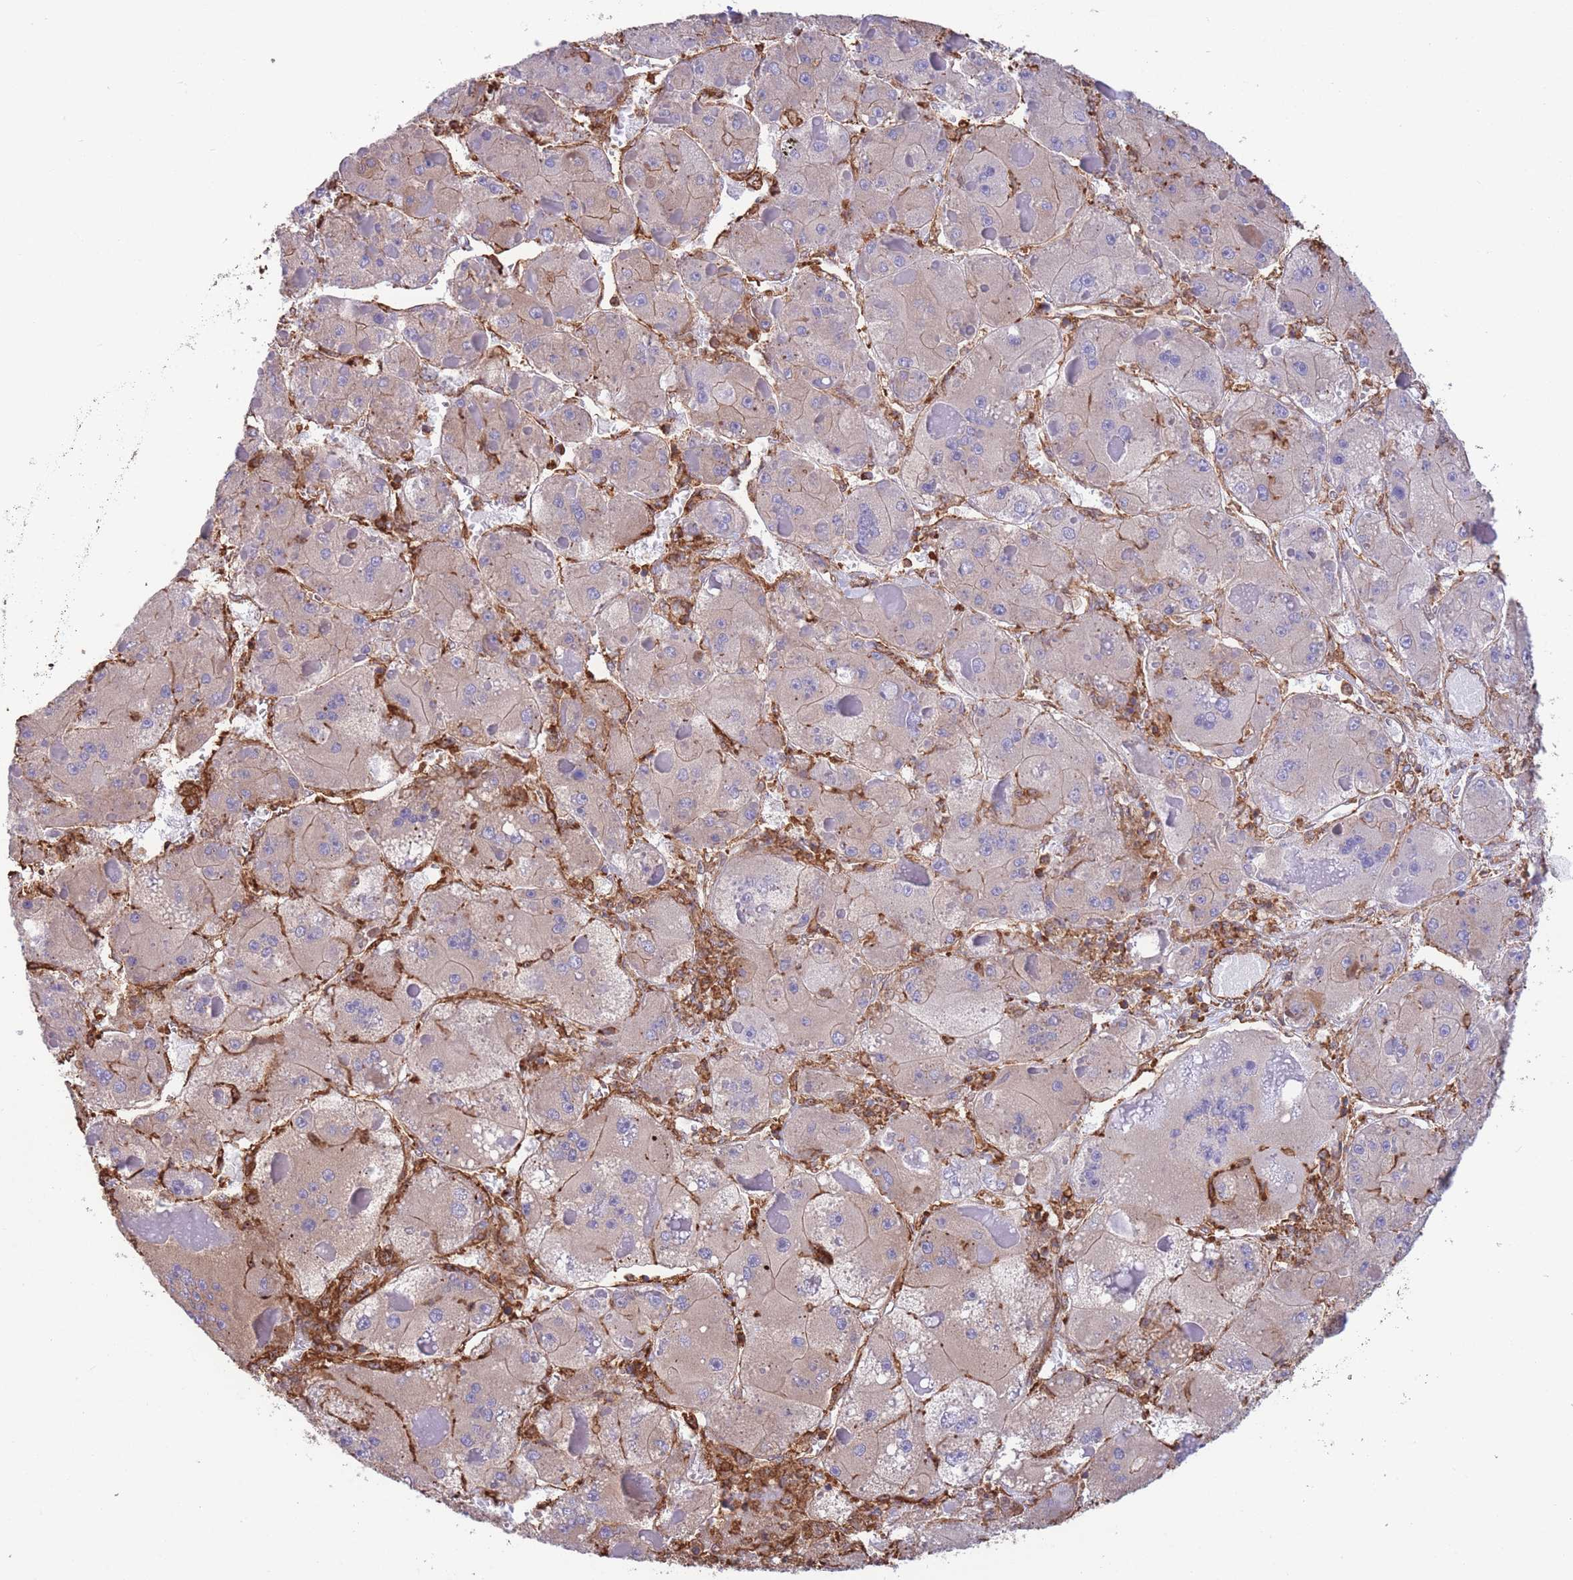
{"staining": {"intensity": "weak", "quantity": "25%-75%", "location": "cytoplasmic/membranous"}, "tissue": "liver cancer", "cell_type": "Tumor cells", "image_type": "cancer", "snomed": [{"axis": "morphology", "description": "Carcinoma, Hepatocellular, NOS"}, {"axis": "topography", "description": "Liver"}], "caption": "Immunohistochemical staining of human liver hepatocellular carcinoma demonstrates low levels of weak cytoplasmic/membranous protein staining in approximately 25%-75% of tumor cells. The protein is shown in brown color, while the nuclei are stained blue.", "gene": "LRRN4CL", "patient": {"sex": "female", "age": 73}}